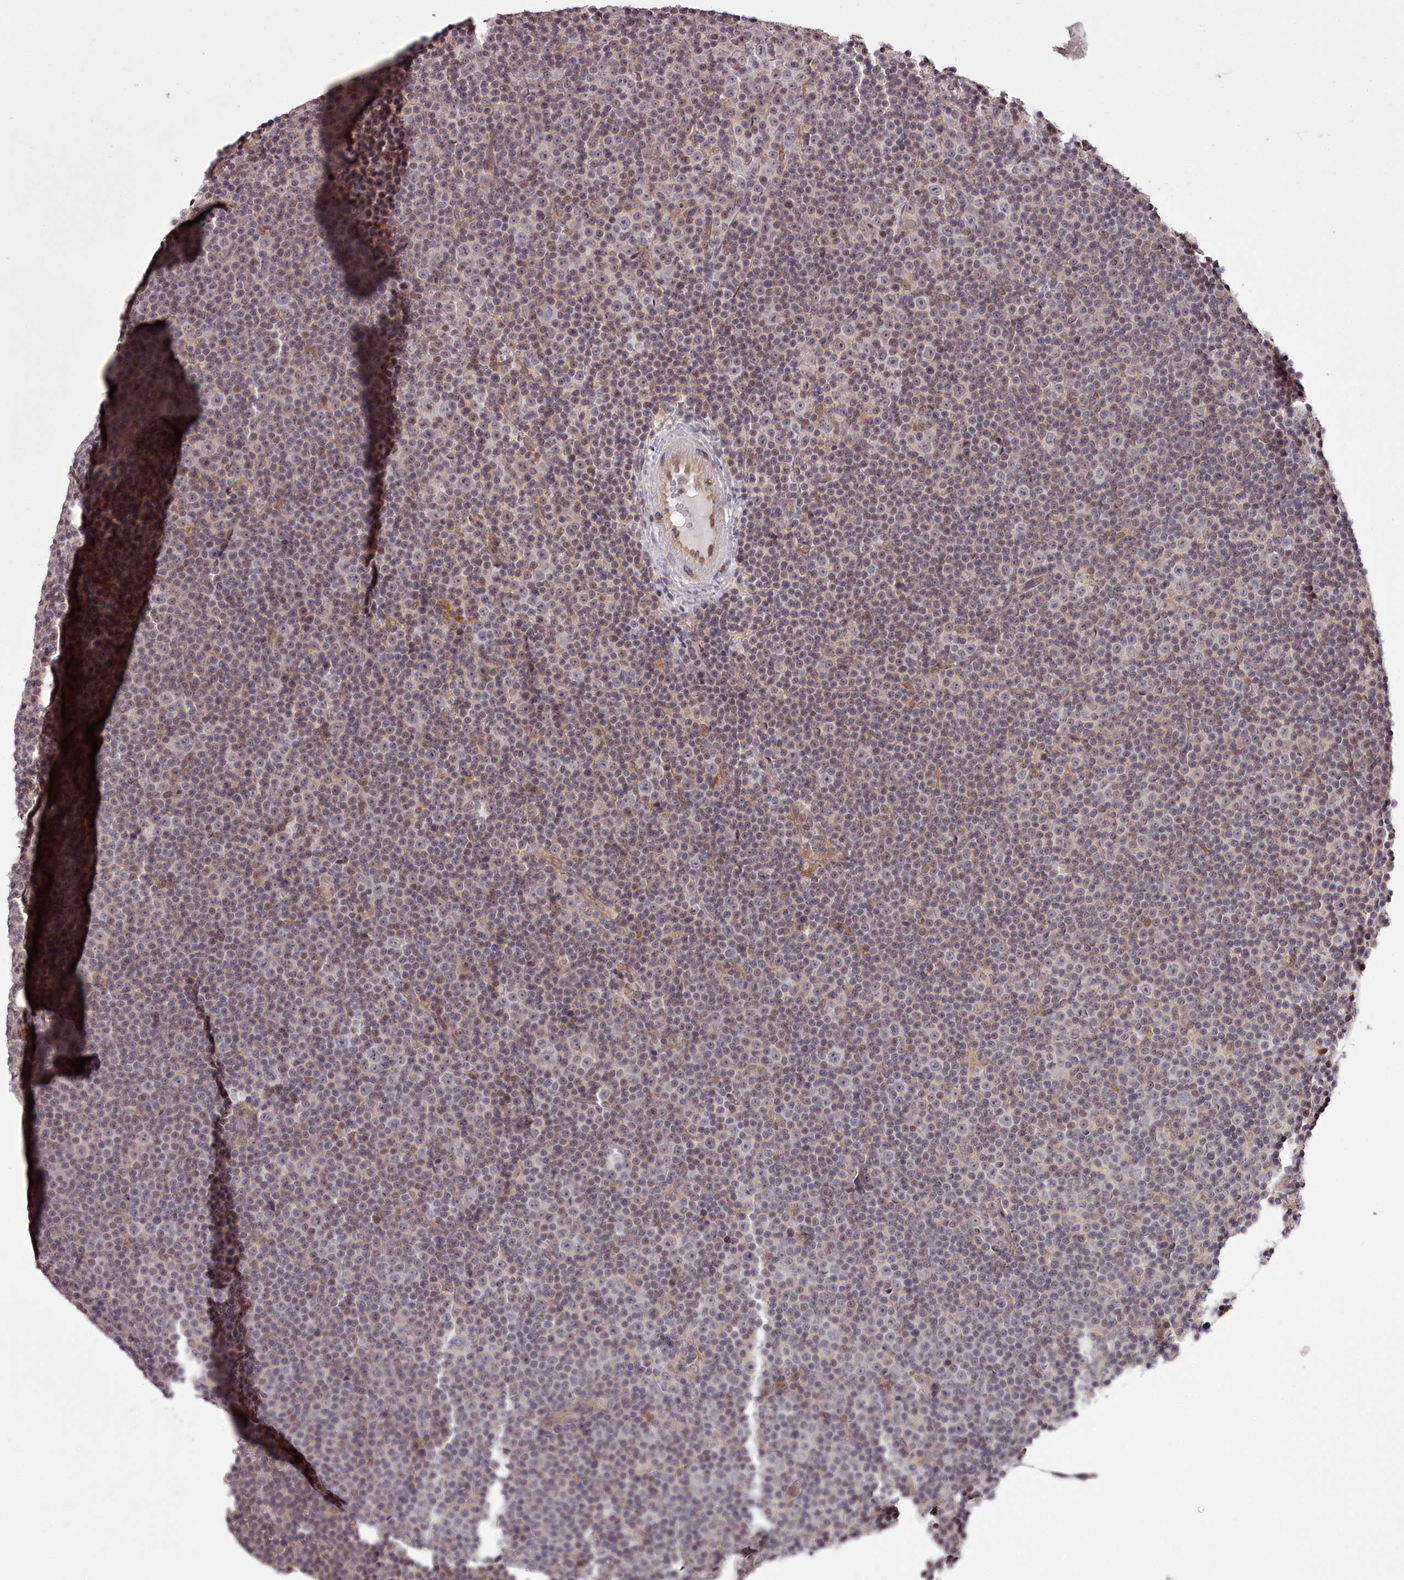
{"staining": {"intensity": "weak", "quantity": "<25%", "location": "nuclear"}, "tissue": "lymphoma", "cell_type": "Tumor cells", "image_type": "cancer", "snomed": [{"axis": "morphology", "description": "Malignant lymphoma, non-Hodgkin's type, Low grade"}, {"axis": "topography", "description": "Lymph node"}], "caption": "IHC of human malignant lymphoma, non-Hodgkin's type (low-grade) exhibits no expression in tumor cells.", "gene": "CCDC92", "patient": {"sex": "female", "age": 67}}